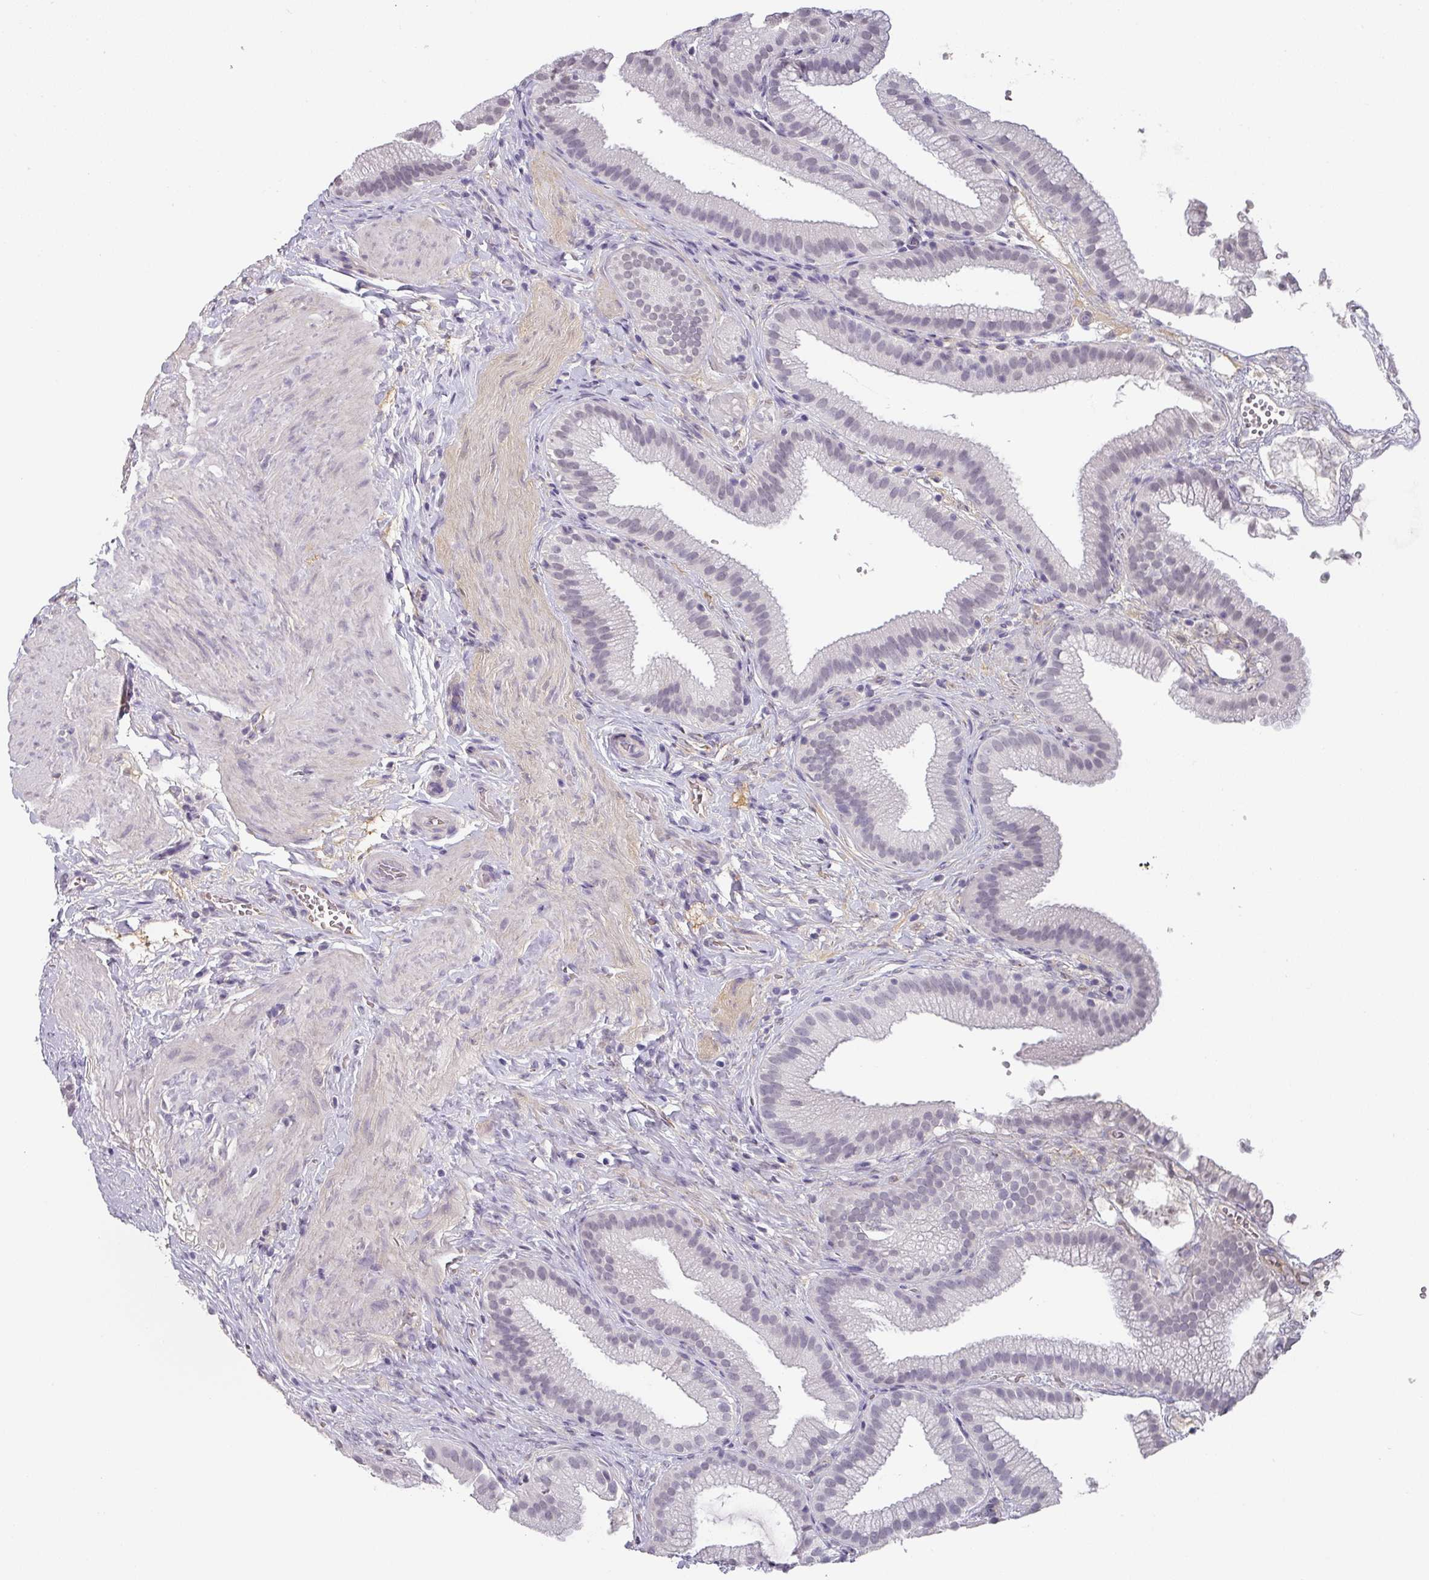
{"staining": {"intensity": "weak", "quantity": "<25%", "location": "nuclear"}, "tissue": "gallbladder", "cell_type": "Glandular cells", "image_type": "normal", "snomed": [{"axis": "morphology", "description": "Normal tissue, NOS"}, {"axis": "topography", "description": "Gallbladder"}], "caption": "Glandular cells are negative for brown protein staining in unremarkable gallbladder. (Stains: DAB immunohistochemistry (IHC) with hematoxylin counter stain, Microscopy: brightfield microscopy at high magnification).", "gene": "C1QB", "patient": {"sex": "female", "age": 63}}